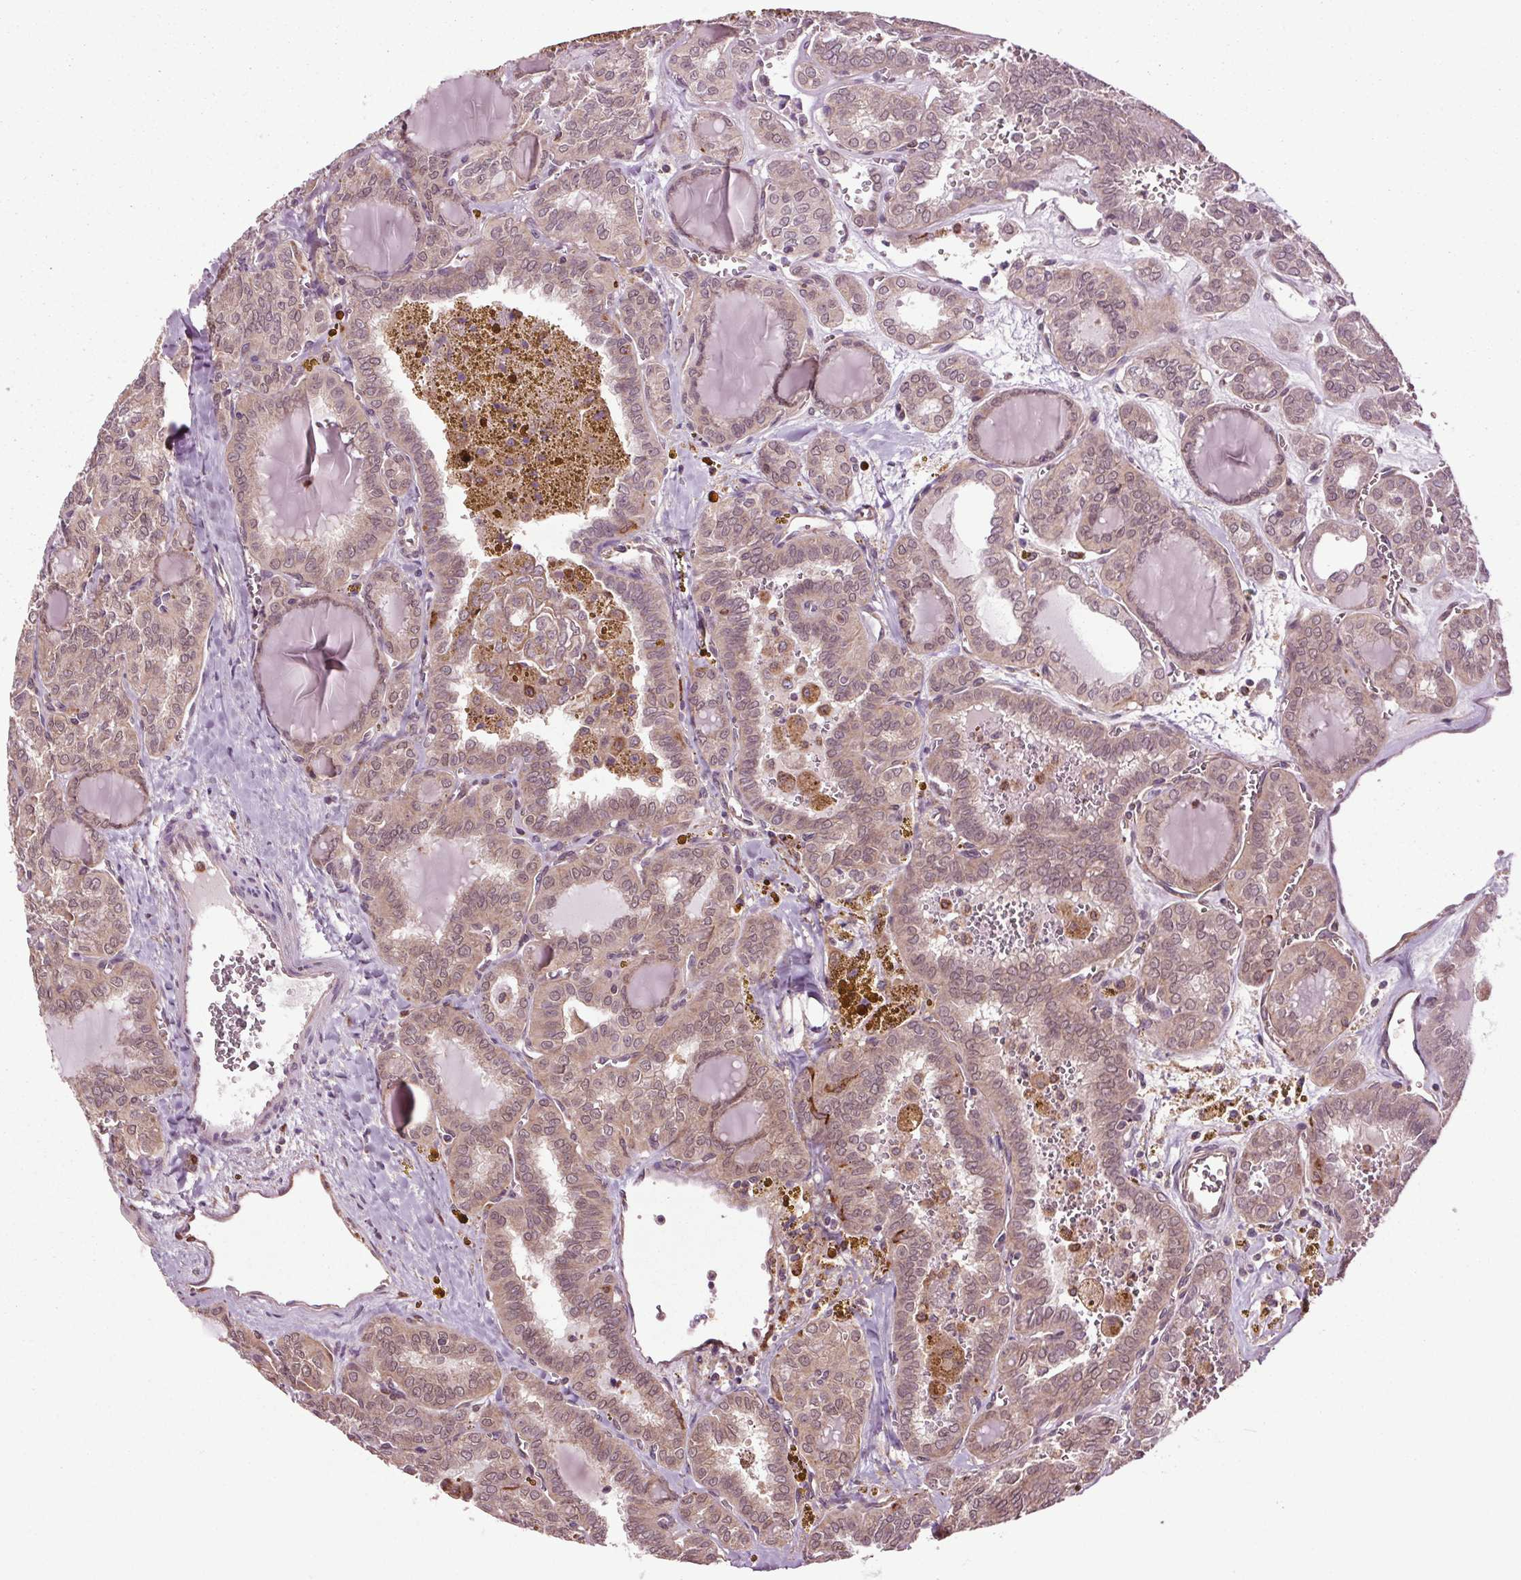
{"staining": {"intensity": "weak", "quantity": "25%-75%", "location": "cytoplasmic/membranous"}, "tissue": "thyroid cancer", "cell_type": "Tumor cells", "image_type": "cancer", "snomed": [{"axis": "morphology", "description": "Papillary adenocarcinoma, NOS"}, {"axis": "topography", "description": "Thyroid gland"}], "caption": "Immunohistochemical staining of human thyroid papillary adenocarcinoma shows low levels of weak cytoplasmic/membranous staining in approximately 25%-75% of tumor cells.", "gene": "RNPEP", "patient": {"sex": "female", "age": 41}}